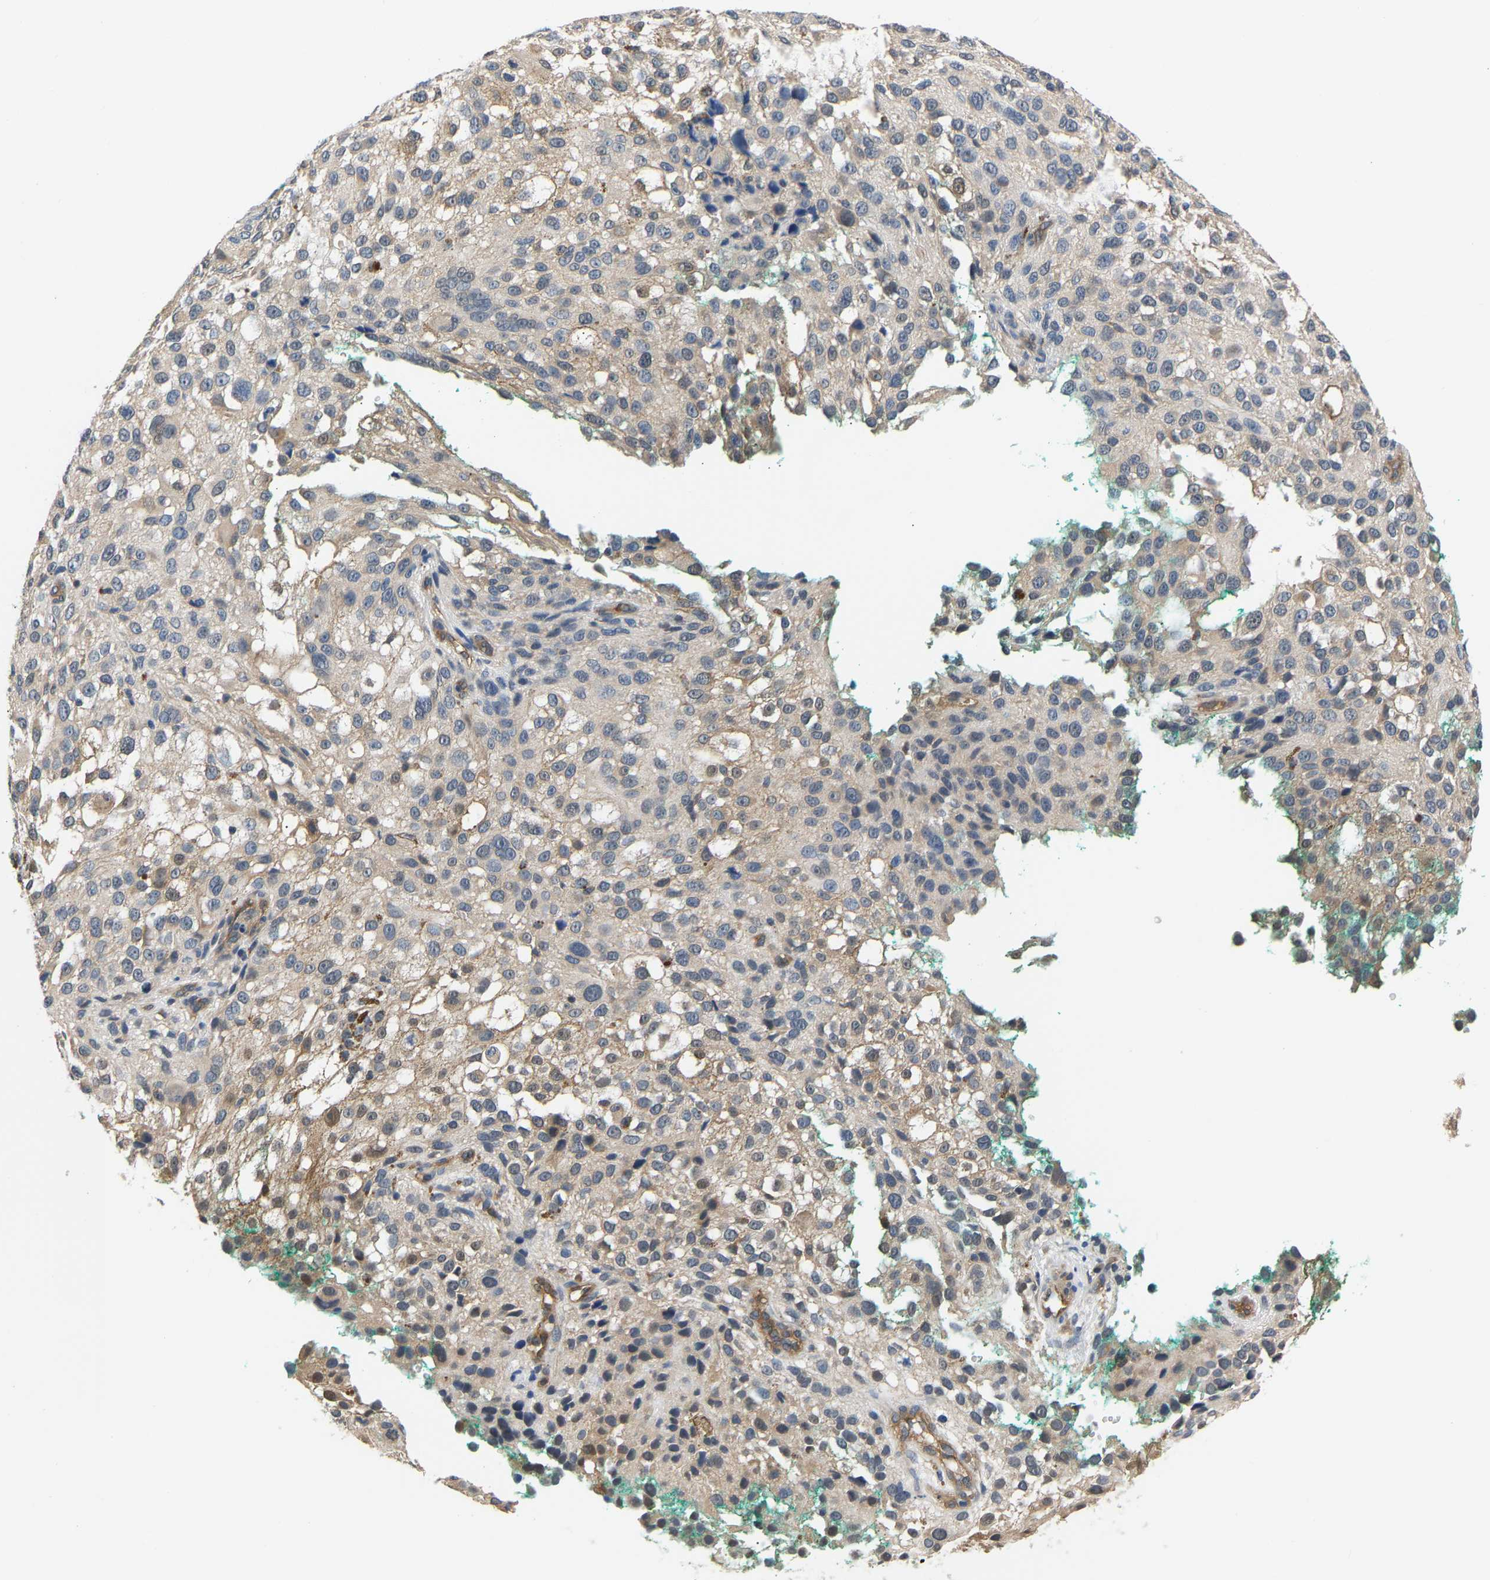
{"staining": {"intensity": "weak", "quantity": "25%-75%", "location": "cytoplasmic/membranous"}, "tissue": "melanoma", "cell_type": "Tumor cells", "image_type": "cancer", "snomed": [{"axis": "morphology", "description": "Necrosis, NOS"}, {"axis": "morphology", "description": "Malignant melanoma, NOS"}, {"axis": "topography", "description": "Skin"}], "caption": "Immunohistochemical staining of human melanoma exhibits low levels of weak cytoplasmic/membranous expression in approximately 25%-75% of tumor cells. Immunohistochemistry (ihc) stains the protein in brown and the nuclei are stained blue.", "gene": "ARHGEF12", "patient": {"sex": "female", "age": 87}}